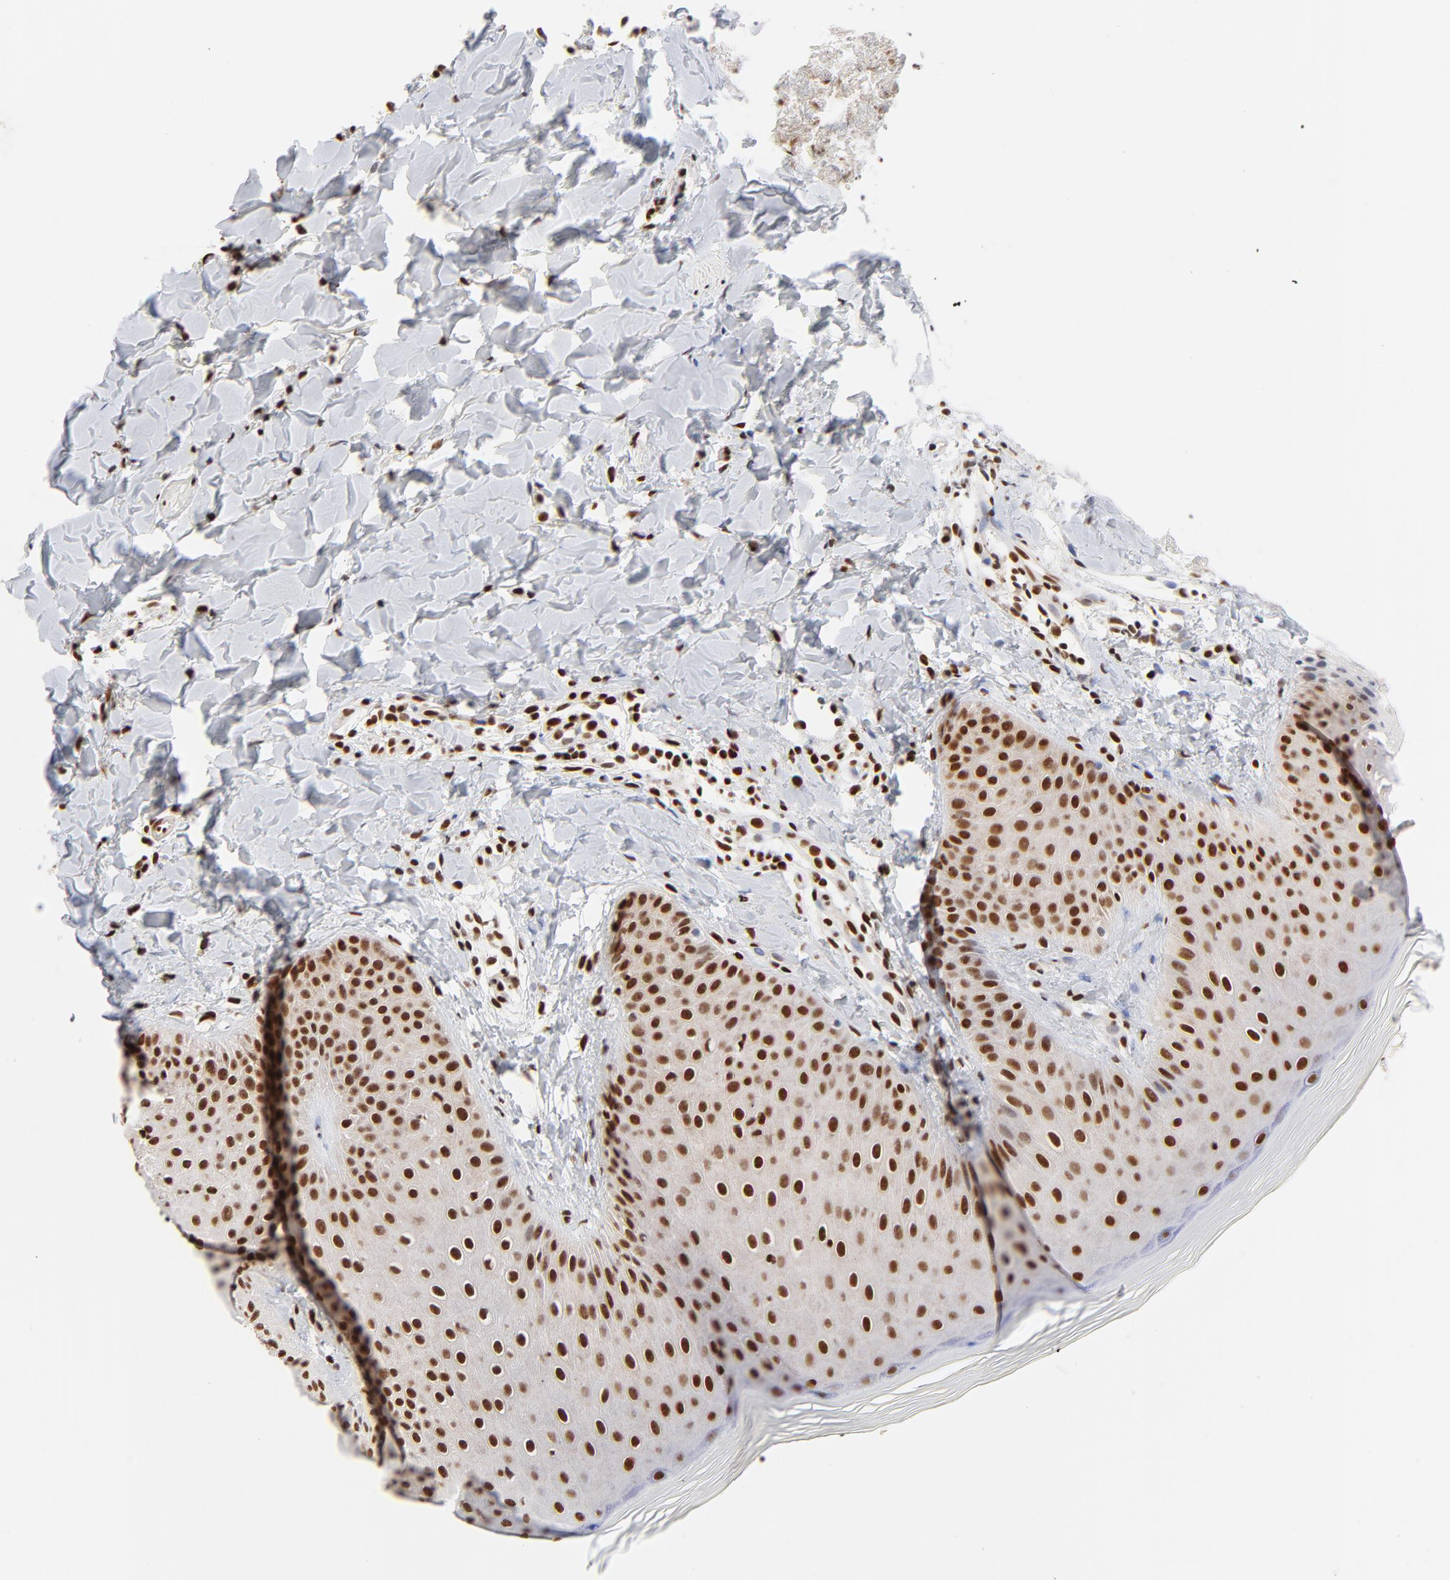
{"staining": {"intensity": "strong", "quantity": ">75%", "location": "nuclear"}, "tissue": "skin", "cell_type": "Epidermal cells", "image_type": "normal", "snomed": [{"axis": "morphology", "description": "Normal tissue, NOS"}, {"axis": "morphology", "description": "Inflammation, NOS"}, {"axis": "topography", "description": "Soft tissue"}, {"axis": "topography", "description": "Anal"}], "caption": "A high amount of strong nuclear expression is seen in approximately >75% of epidermal cells in unremarkable skin. The staining was performed using DAB (3,3'-diaminobenzidine), with brown indicating positive protein expression. Nuclei are stained blue with hematoxylin.", "gene": "CREB1", "patient": {"sex": "female", "age": 15}}